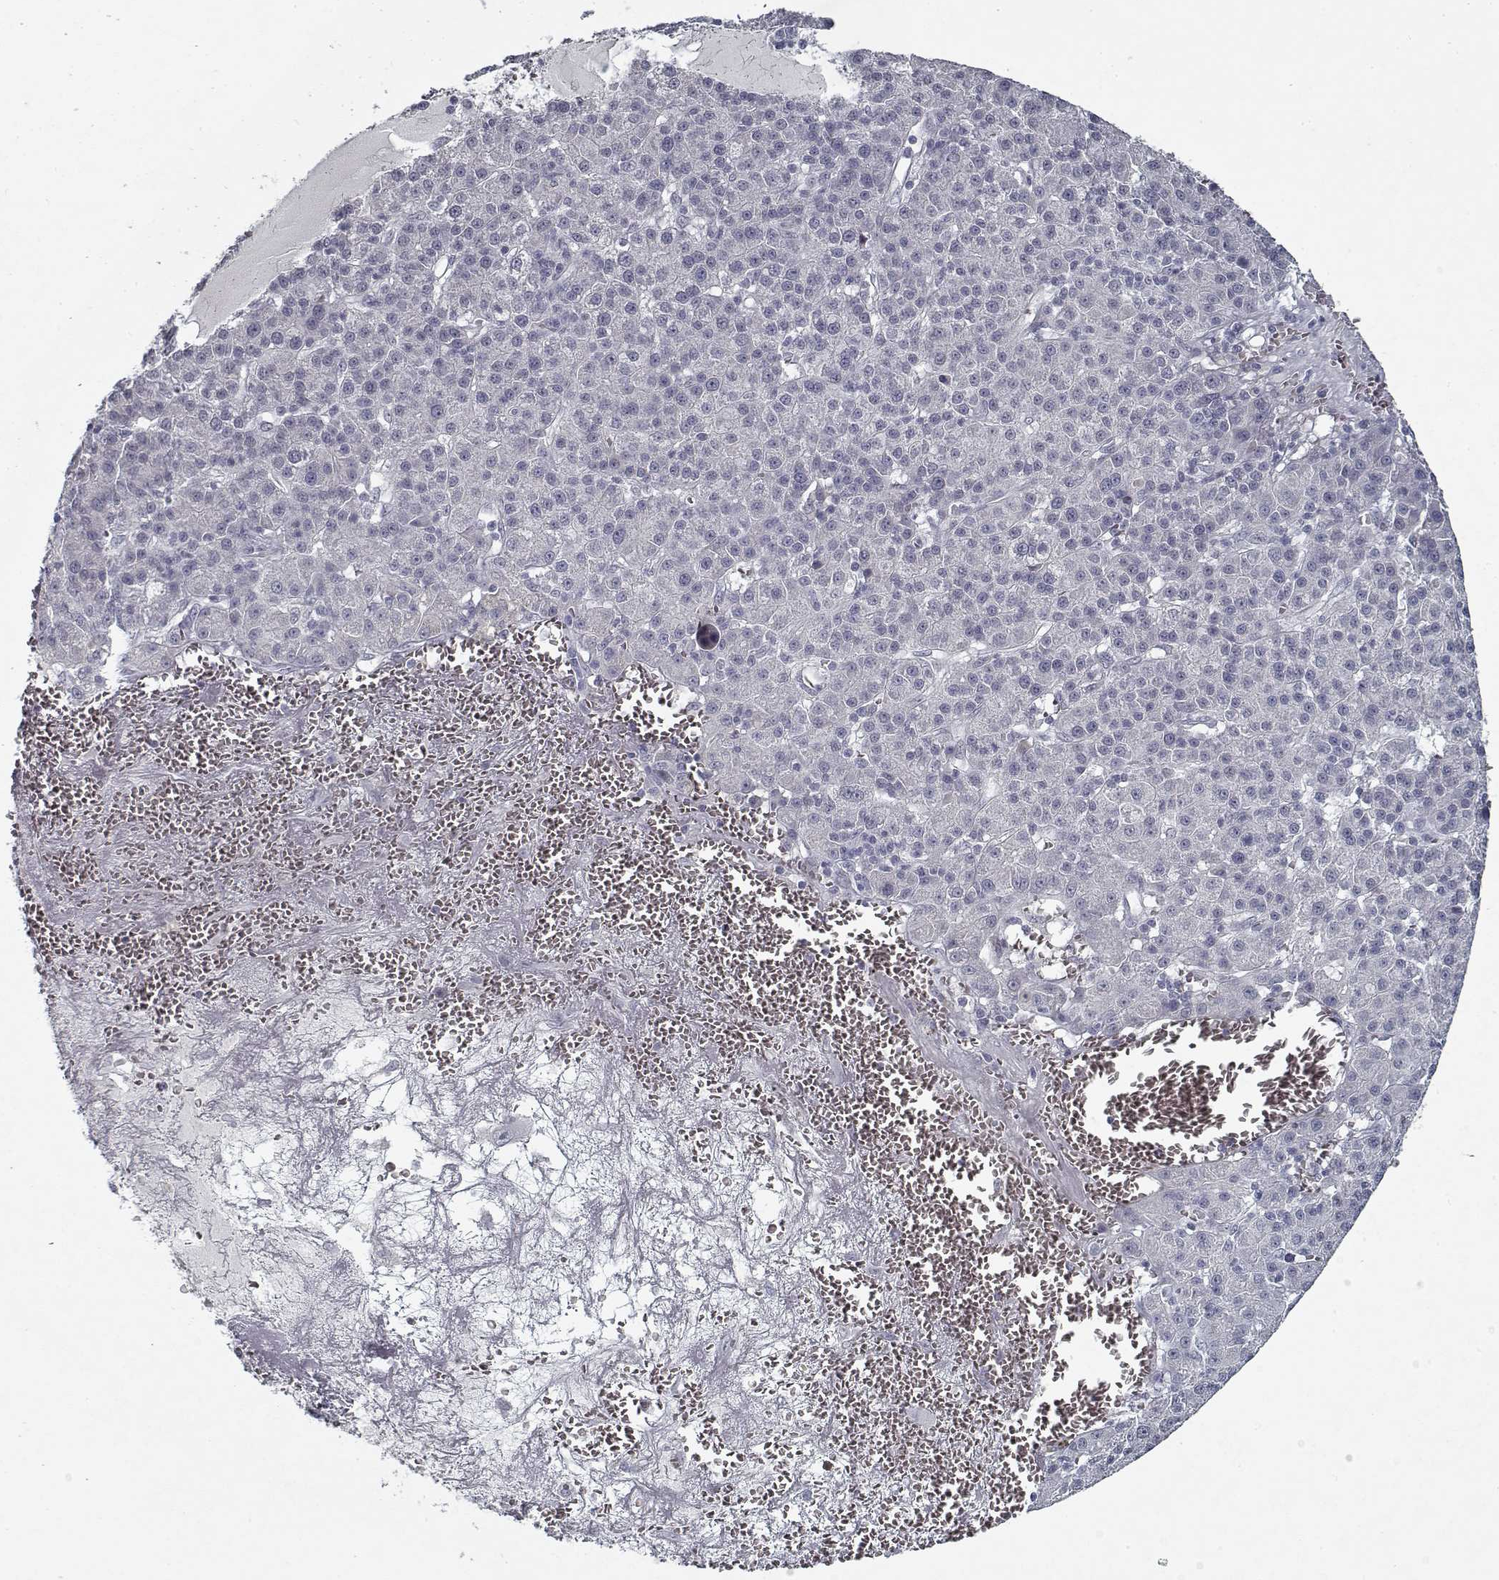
{"staining": {"intensity": "negative", "quantity": "none", "location": "none"}, "tissue": "liver cancer", "cell_type": "Tumor cells", "image_type": "cancer", "snomed": [{"axis": "morphology", "description": "Carcinoma, Hepatocellular, NOS"}, {"axis": "topography", "description": "Liver"}], "caption": "An image of liver cancer (hepatocellular carcinoma) stained for a protein demonstrates no brown staining in tumor cells.", "gene": "GAD2", "patient": {"sex": "female", "age": 60}}